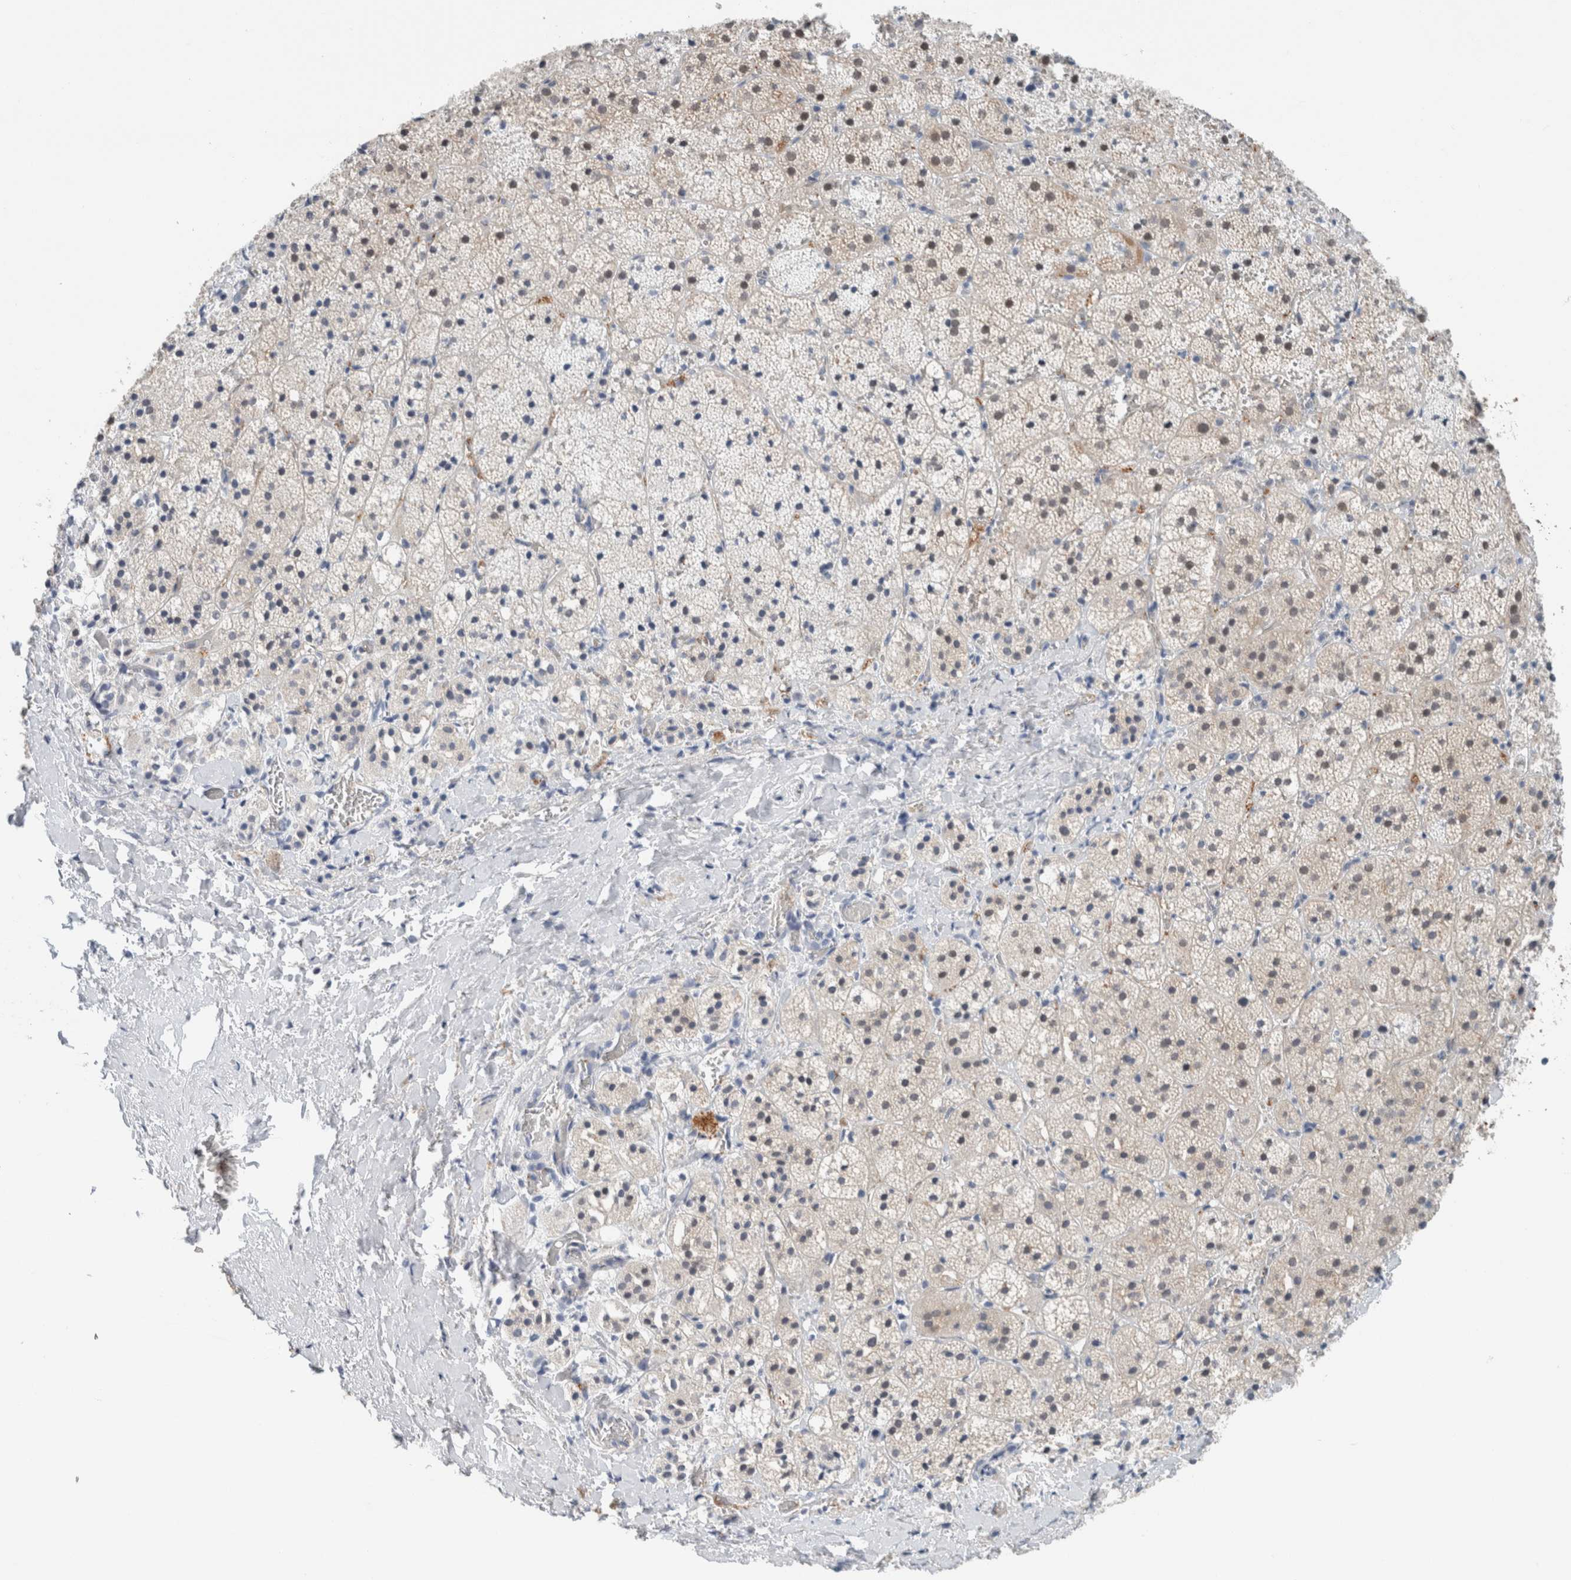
{"staining": {"intensity": "weak", "quantity": "25%-75%", "location": "nuclear"}, "tissue": "adrenal gland", "cell_type": "Glandular cells", "image_type": "normal", "snomed": [{"axis": "morphology", "description": "Normal tissue, NOS"}, {"axis": "topography", "description": "Adrenal gland"}], "caption": "Weak nuclear expression for a protein is identified in approximately 25%-75% of glandular cells of benign adrenal gland using immunohistochemistry.", "gene": "CRAT", "patient": {"sex": "female", "age": 44}}